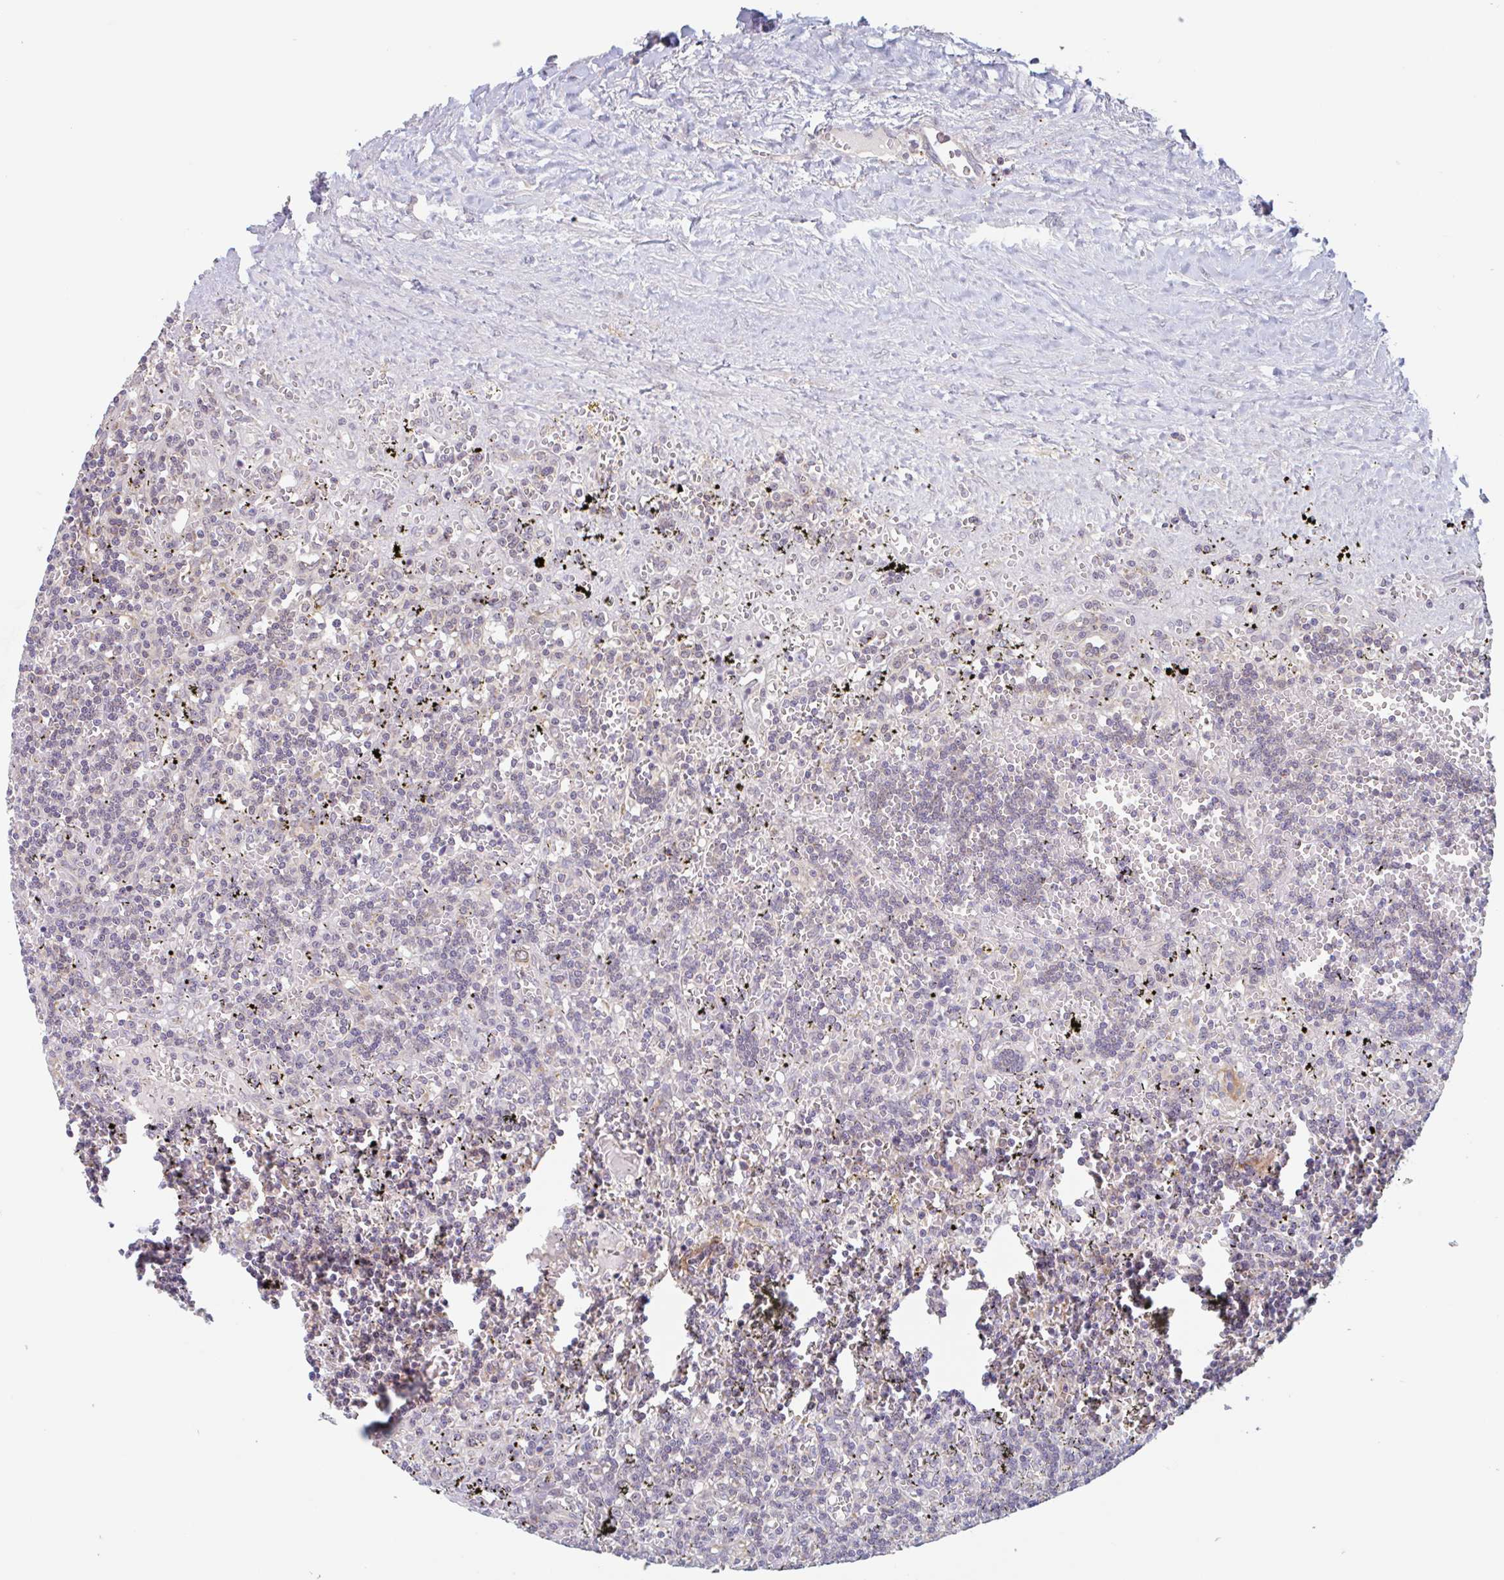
{"staining": {"intensity": "negative", "quantity": "none", "location": "none"}, "tissue": "lymphoma", "cell_type": "Tumor cells", "image_type": "cancer", "snomed": [{"axis": "morphology", "description": "Malignant lymphoma, non-Hodgkin's type, Low grade"}, {"axis": "topography", "description": "Spleen"}], "caption": "Immunohistochemical staining of human malignant lymphoma, non-Hodgkin's type (low-grade) reveals no significant positivity in tumor cells.", "gene": "SURF1", "patient": {"sex": "male", "age": 60}}